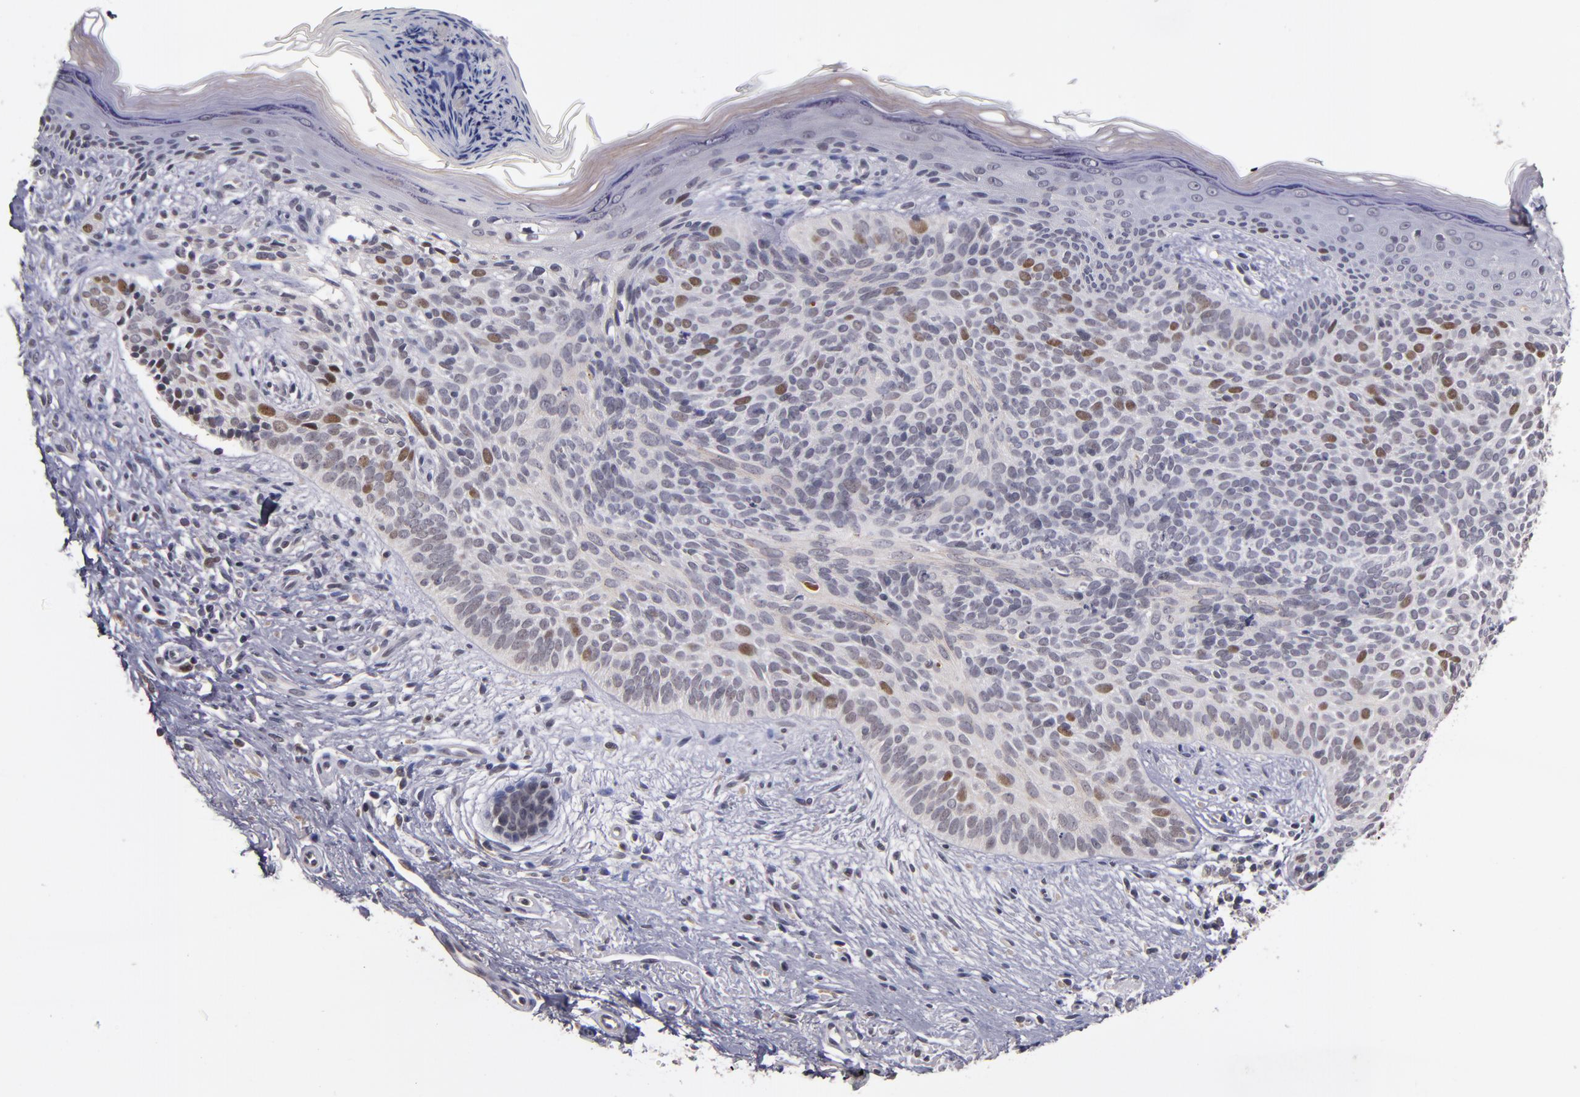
{"staining": {"intensity": "strong", "quantity": "25%-75%", "location": "nuclear"}, "tissue": "skin cancer", "cell_type": "Tumor cells", "image_type": "cancer", "snomed": [{"axis": "morphology", "description": "Basal cell carcinoma"}, {"axis": "topography", "description": "Skin"}], "caption": "Tumor cells display high levels of strong nuclear staining in about 25%-75% of cells in skin cancer (basal cell carcinoma). The staining was performed using DAB (3,3'-diaminobenzidine) to visualize the protein expression in brown, while the nuclei were stained in blue with hematoxylin (Magnification: 20x).", "gene": "CDC7", "patient": {"sex": "female", "age": 78}}